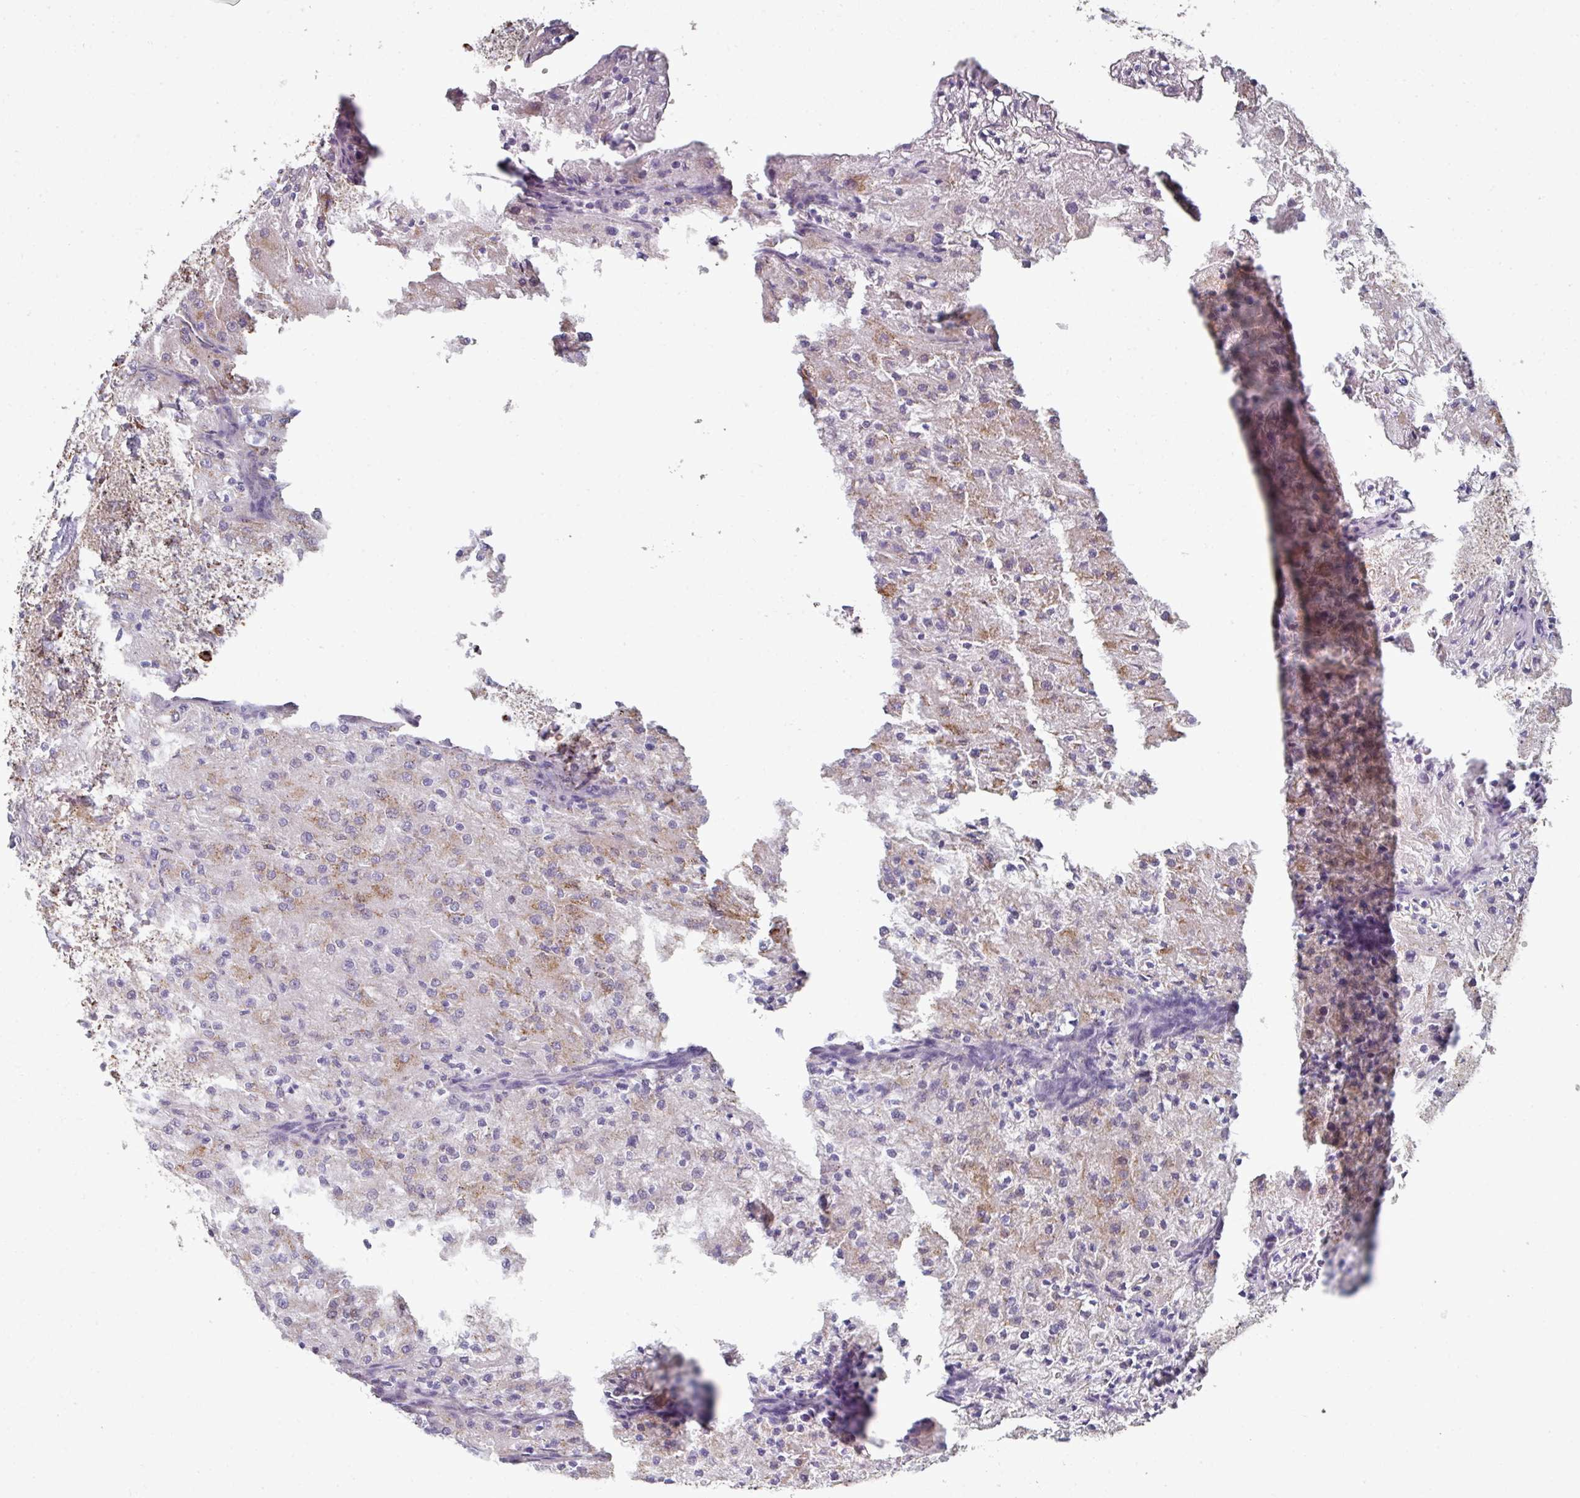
{"staining": {"intensity": "moderate", "quantity": "<25%", "location": "cytoplasmic/membranous"}, "tissue": "renal cancer", "cell_type": "Tumor cells", "image_type": "cancer", "snomed": [{"axis": "morphology", "description": "Adenocarcinoma, NOS"}, {"axis": "topography", "description": "Kidney"}], "caption": "This histopathology image displays adenocarcinoma (renal) stained with IHC to label a protein in brown. The cytoplasmic/membranous of tumor cells show moderate positivity for the protein. Nuclei are counter-stained blue.", "gene": "CCDC85B", "patient": {"sex": "female", "age": 74}}